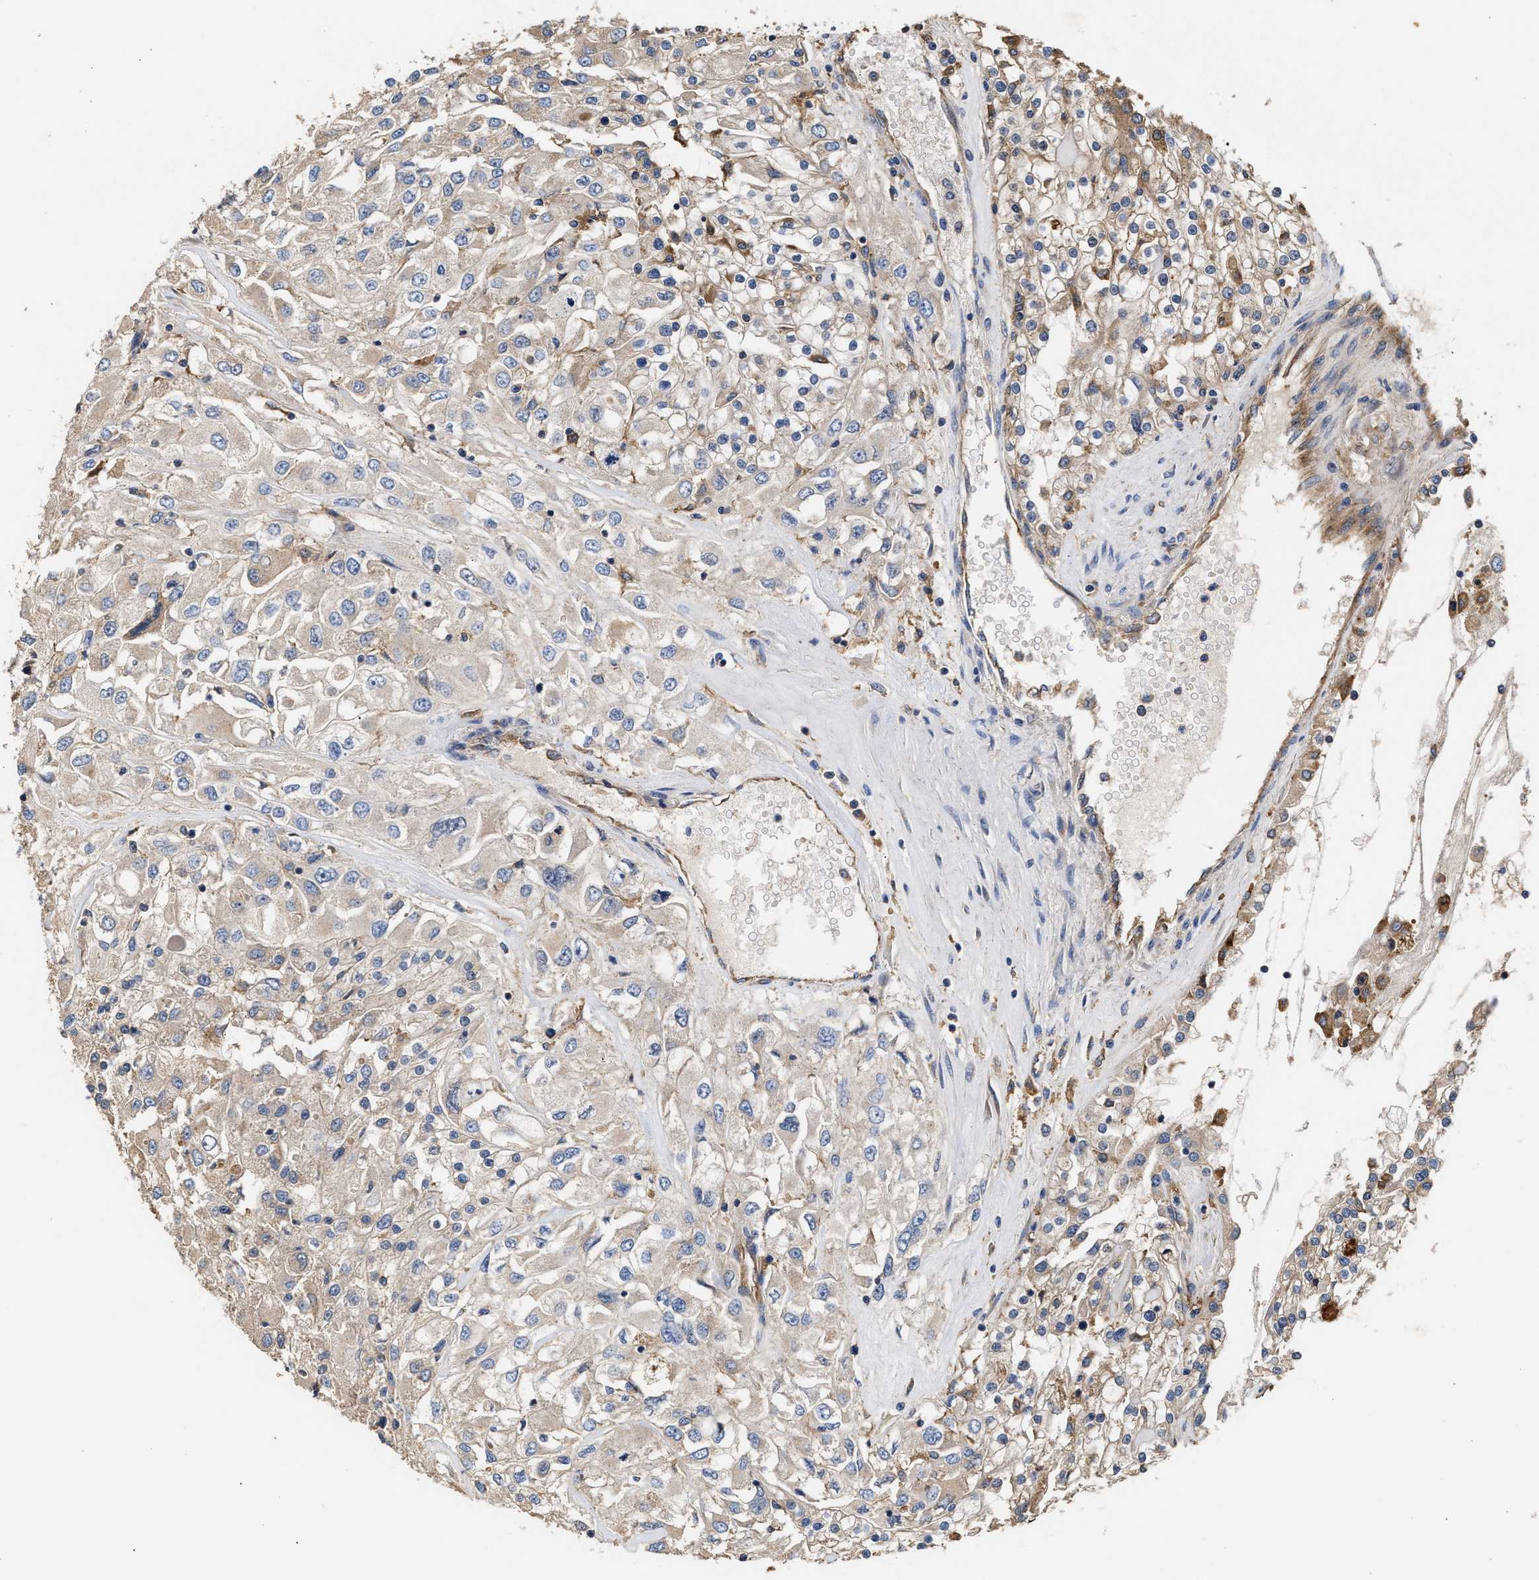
{"staining": {"intensity": "weak", "quantity": "<25%", "location": "cytoplasmic/membranous"}, "tissue": "renal cancer", "cell_type": "Tumor cells", "image_type": "cancer", "snomed": [{"axis": "morphology", "description": "Adenocarcinoma, NOS"}, {"axis": "topography", "description": "Kidney"}], "caption": "Photomicrograph shows no significant protein positivity in tumor cells of renal adenocarcinoma.", "gene": "KLB", "patient": {"sex": "female", "age": 52}}